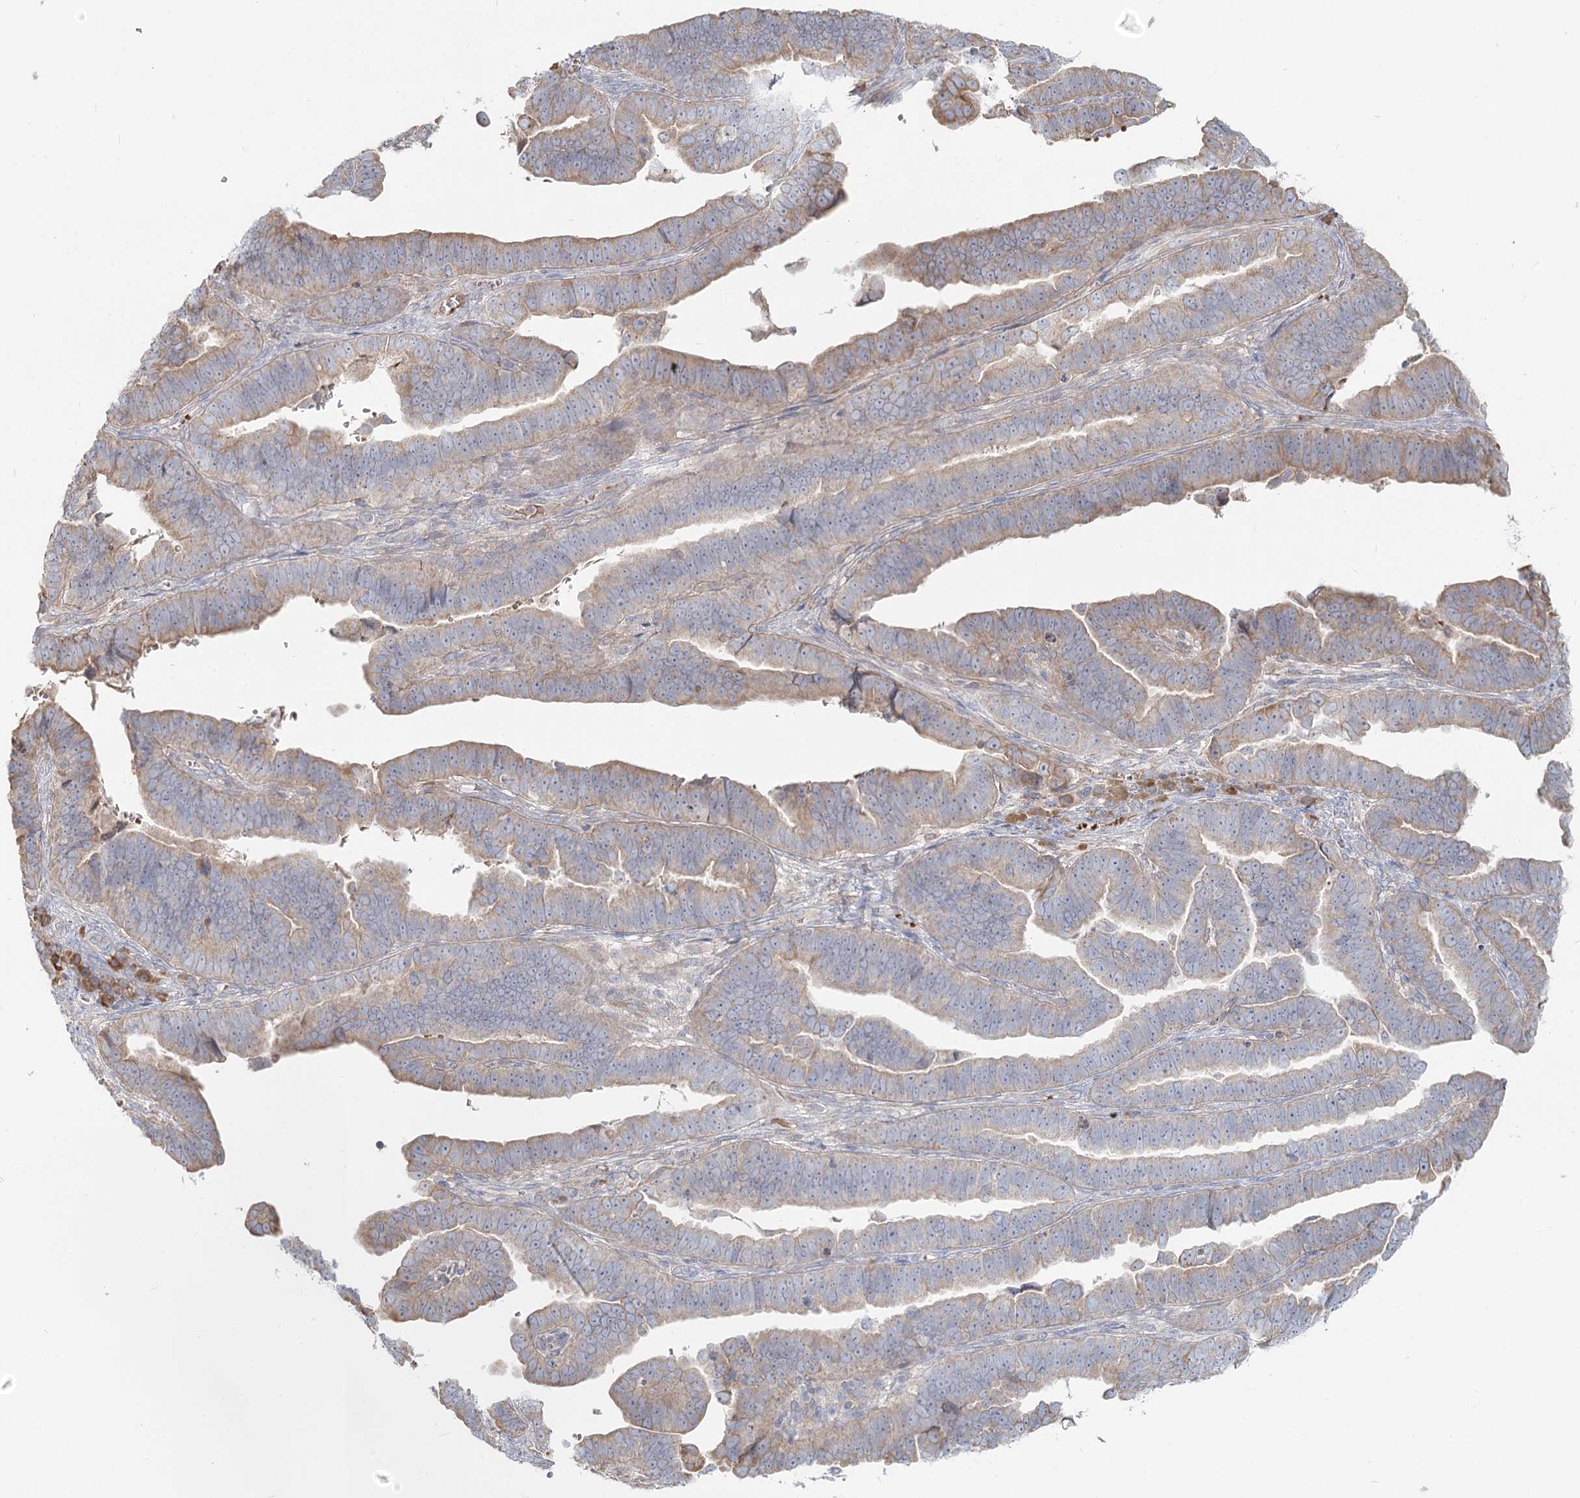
{"staining": {"intensity": "weak", "quantity": "25%-75%", "location": "cytoplasmic/membranous"}, "tissue": "endometrial cancer", "cell_type": "Tumor cells", "image_type": "cancer", "snomed": [{"axis": "morphology", "description": "Adenocarcinoma, NOS"}, {"axis": "topography", "description": "Endometrium"}], "caption": "Protein positivity by immunohistochemistry (IHC) reveals weak cytoplasmic/membranous expression in about 25%-75% of tumor cells in endometrial cancer.", "gene": "ANKRD16", "patient": {"sex": "female", "age": 75}}